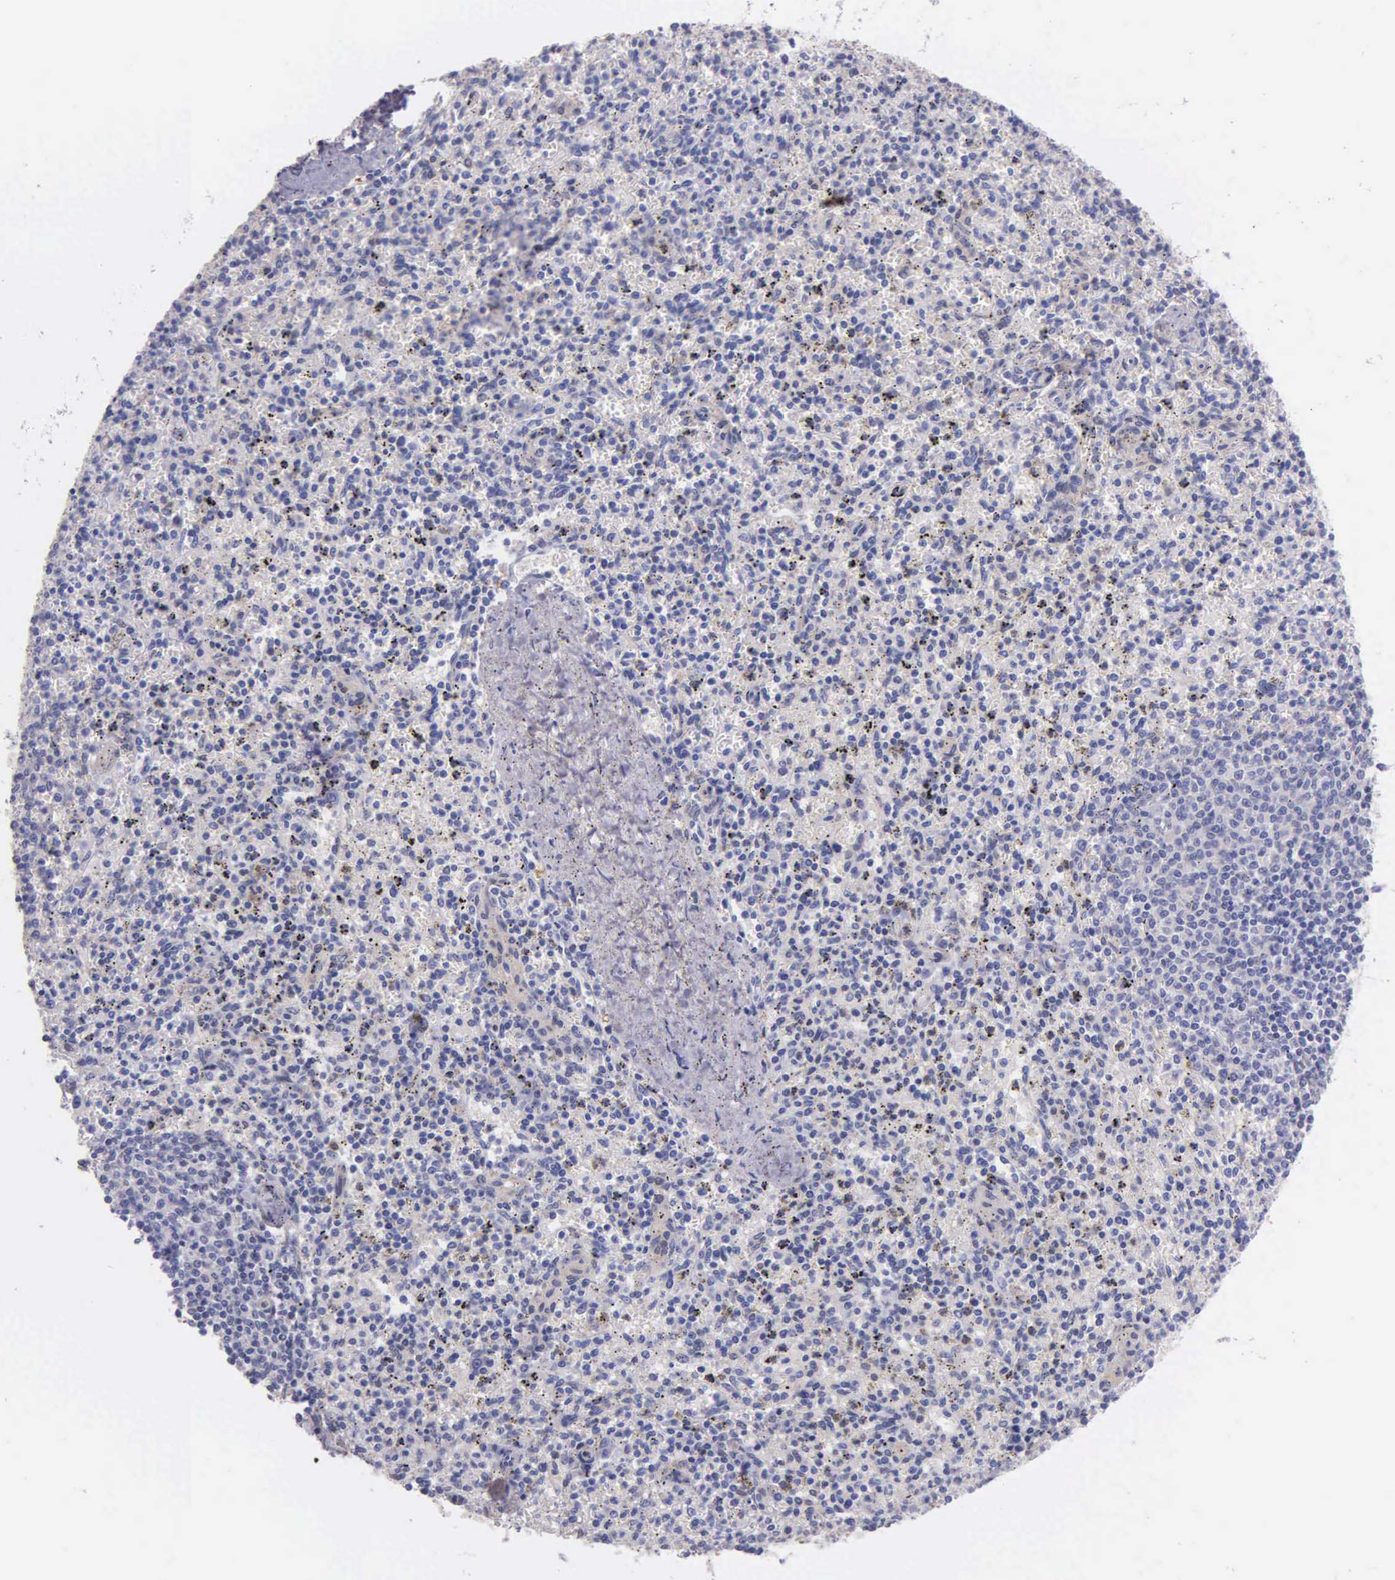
{"staining": {"intensity": "negative", "quantity": "none", "location": "none"}, "tissue": "spleen", "cell_type": "Cells in red pulp", "image_type": "normal", "snomed": [{"axis": "morphology", "description": "Normal tissue, NOS"}, {"axis": "topography", "description": "Spleen"}], "caption": "An image of human spleen is negative for staining in cells in red pulp. Brightfield microscopy of IHC stained with DAB (brown) and hematoxylin (blue), captured at high magnification.", "gene": "GSTT2B", "patient": {"sex": "male", "age": 72}}